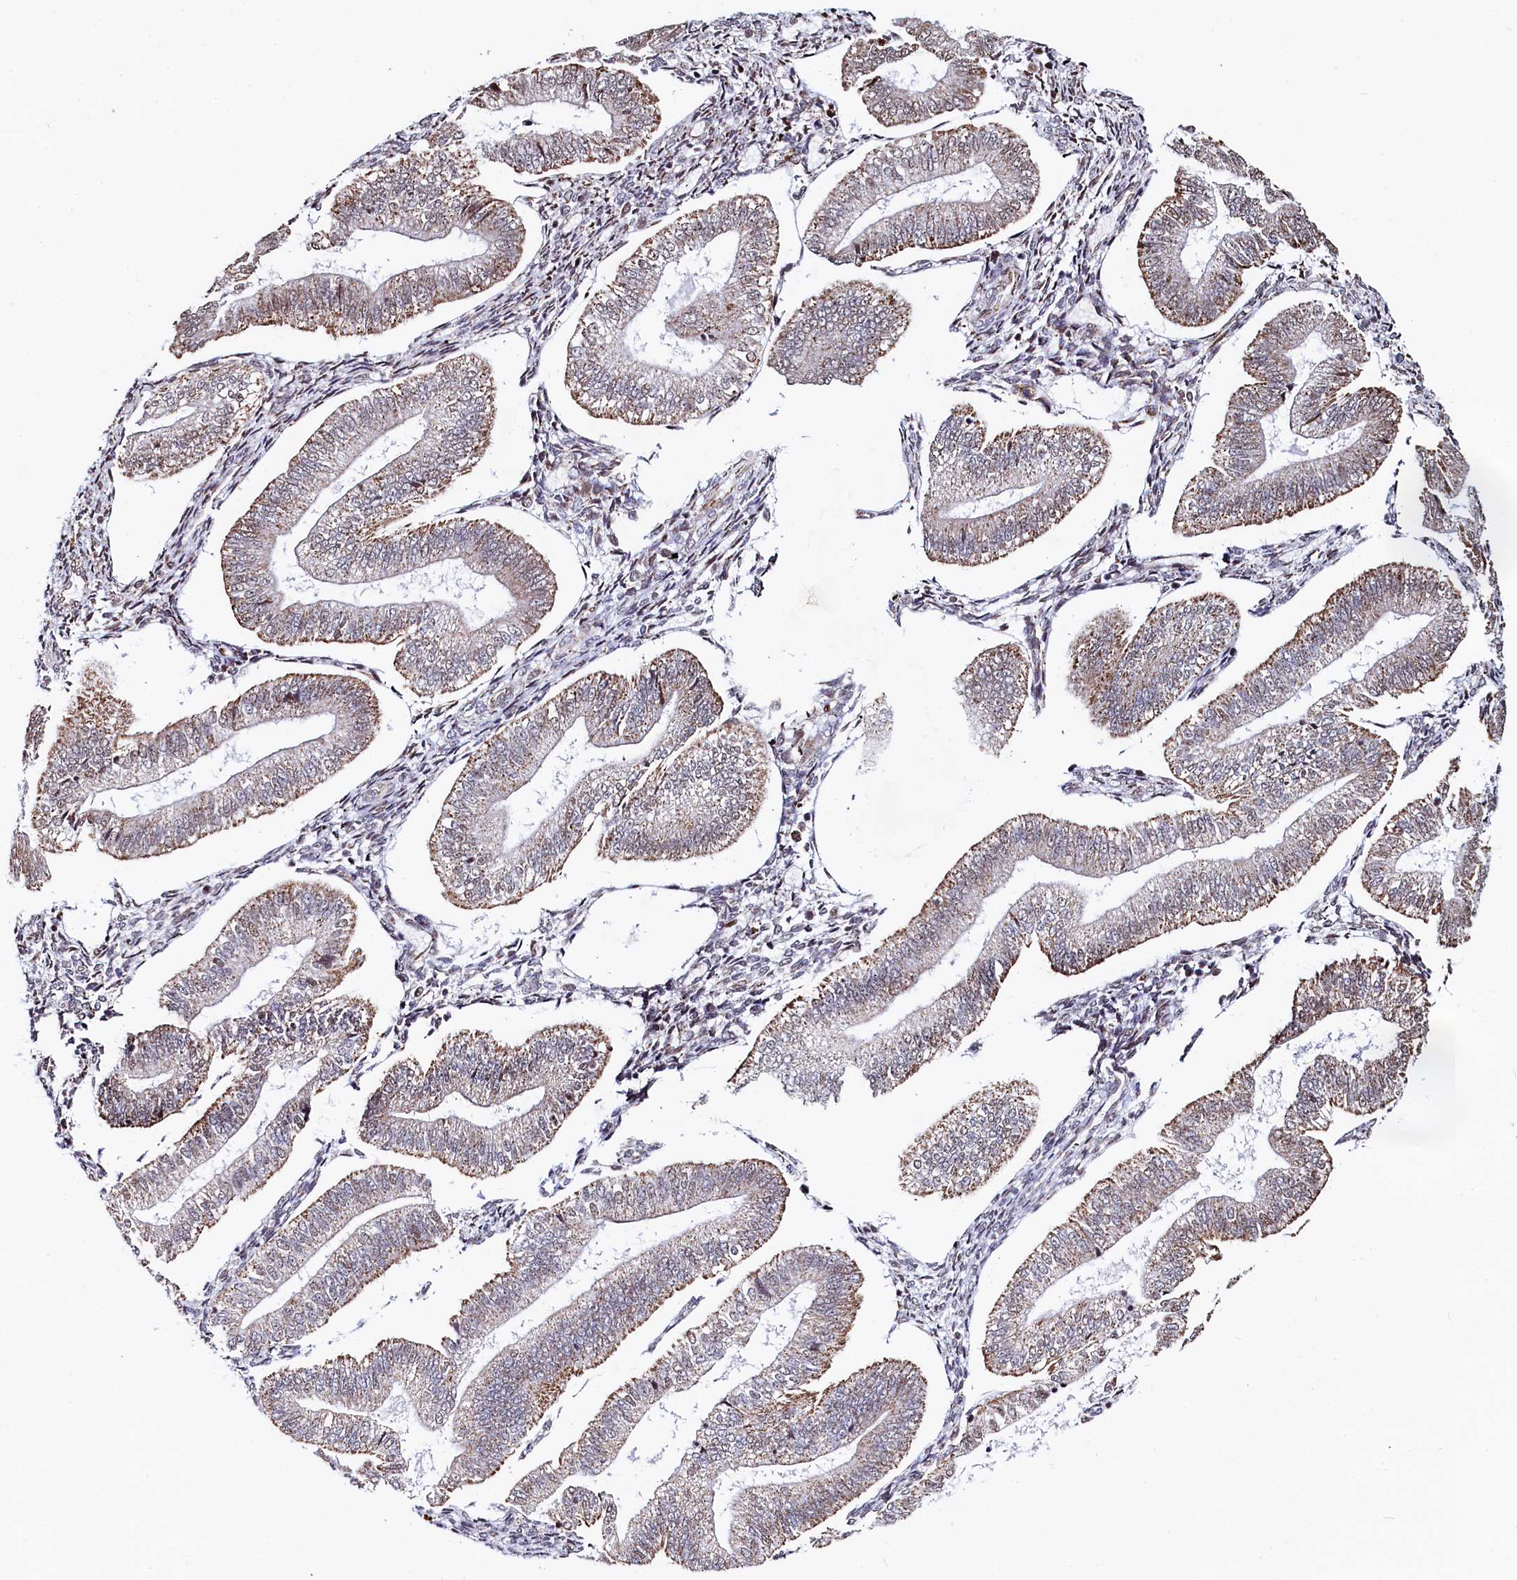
{"staining": {"intensity": "weak", "quantity": "<25%", "location": "nuclear"}, "tissue": "endometrium", "cell_type": "Cells in endometrial stroma", "image_type": "normal", "snomed": [{"axis": "morphology", "description": "Normal tissue, NOS"}, {"axis": "topography", "description": "Endometrium"}], "caption": "High power microscopy photomicrograph of an IHC image of benign endometrium, revealing no significant positivity in cells in endometrial stroma.", "gene": "HDGFL3", "patient": {"sex": "female", "age": 34}}